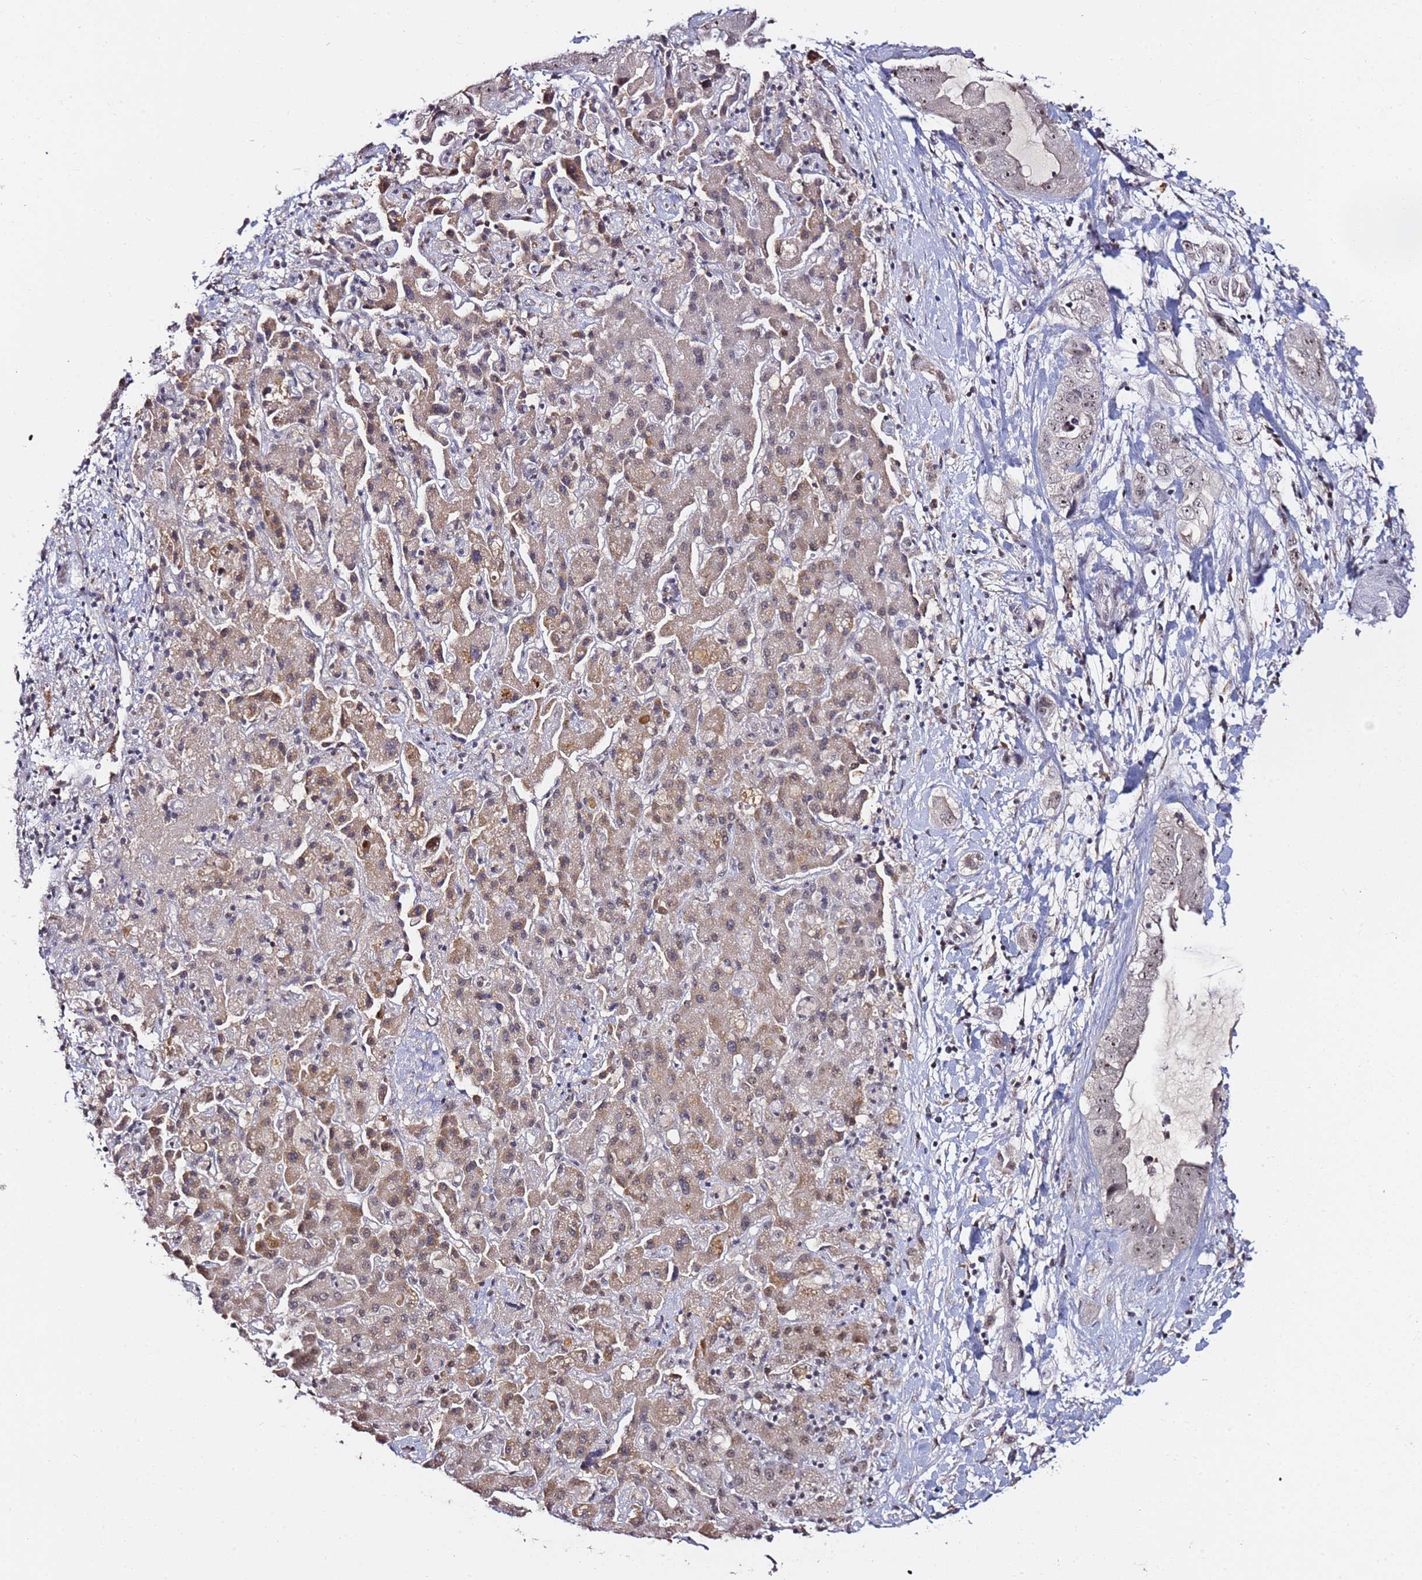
{"staining": {"intensity": "weak", "quantity": ">75%", "location": "nuclear"}, "tissue": "liver cancer", "cell_type": "Tumor cells", "image_type": "cancer", "snomed": [{"axis": "morphology", "description": "Cholangiocarcinoma"}, {"axis": "topography", "description": "Liver"}], "caption": "About >75% of tumor cells in human liver cancer display weak nuclear protein expression as visualized by brown immunohistochemical staining.", "gene": "FCF1", "patient": {"sex": "female", "age": 52}}